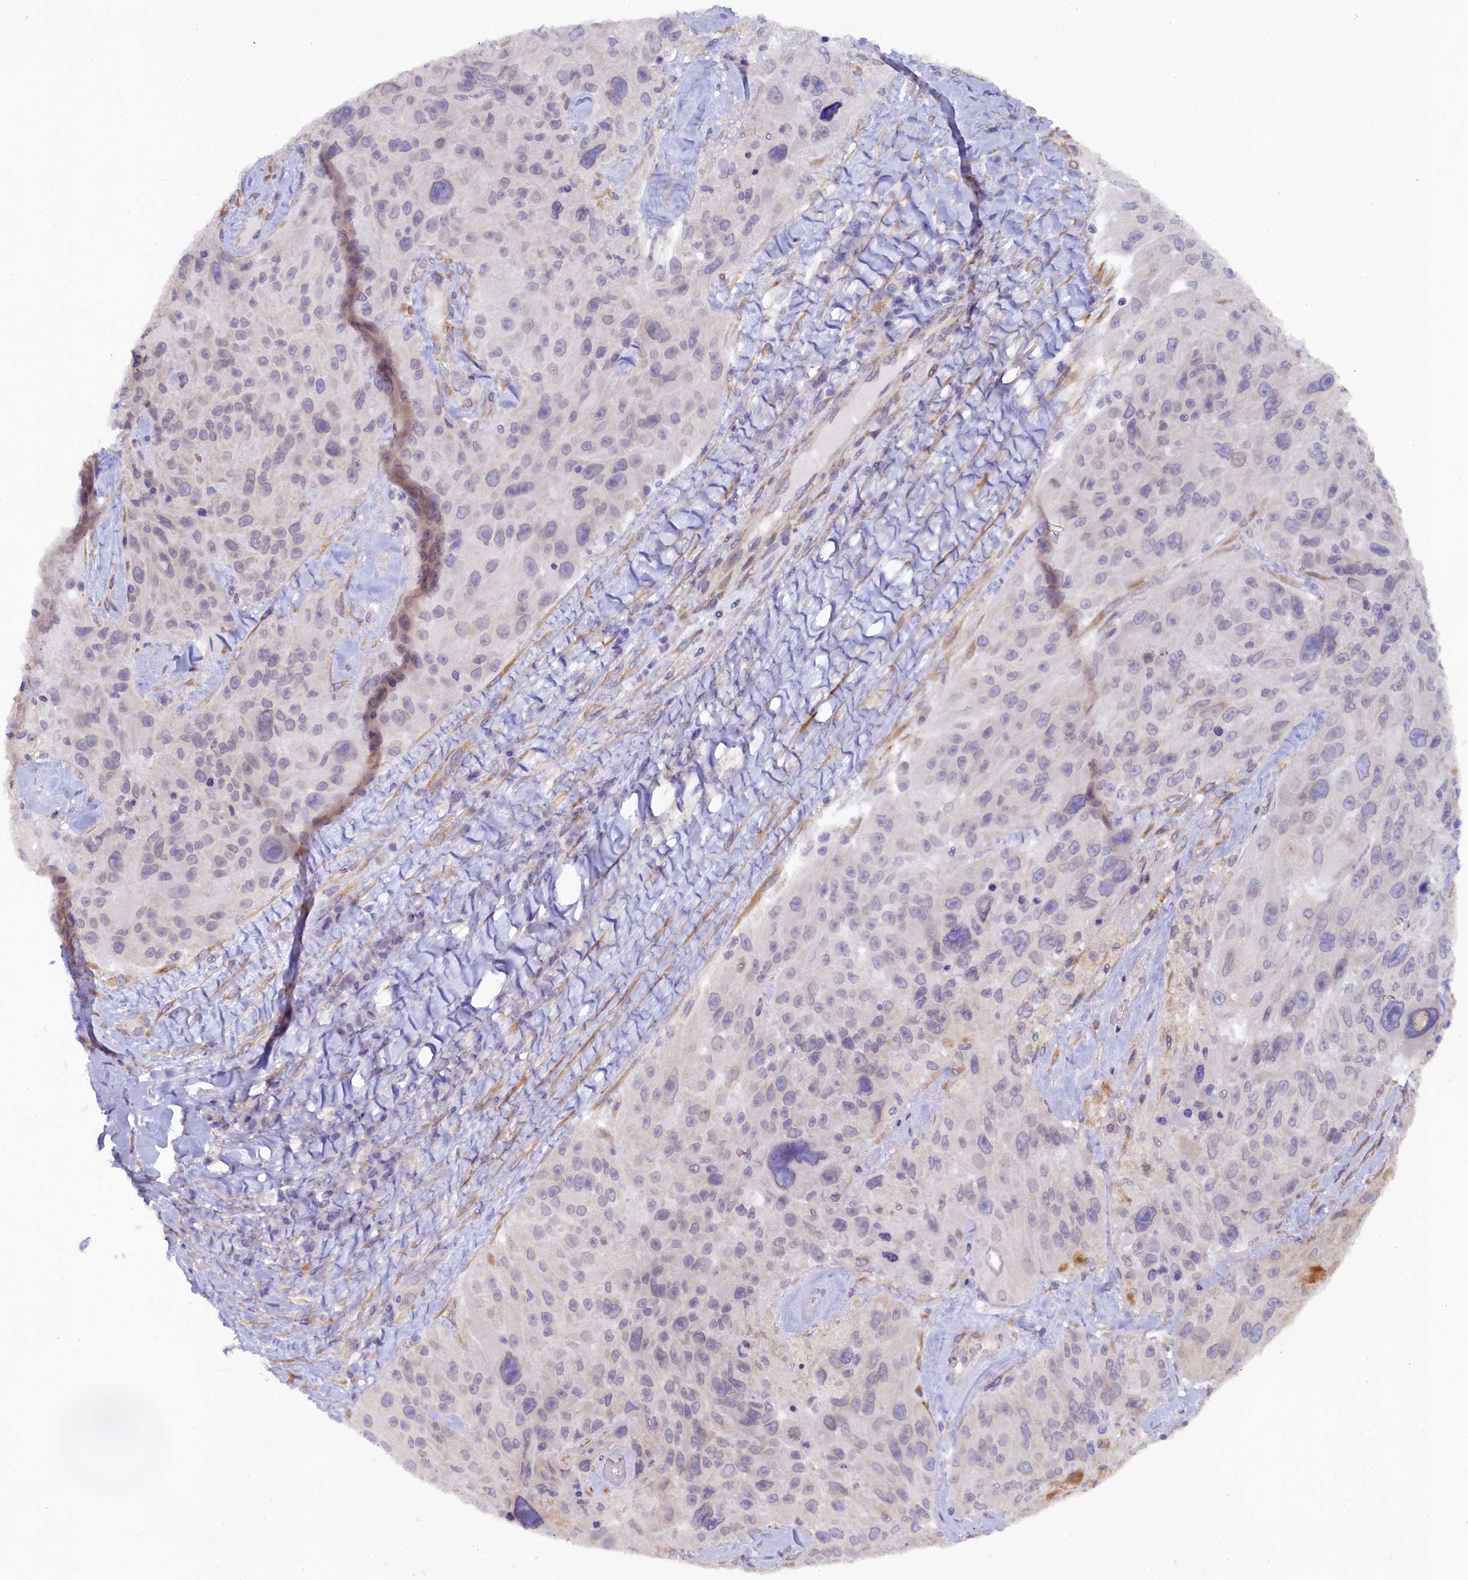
{"staining": {"intensity": "negative", "quantity": "none", "location": "none"}, "tissue": "melanoma", "cell_type": "Tumor cells", "image_type": "cancer", "snomed": [{"axis": "morphology", "description": "Malignant melanoma, Metastatic site"}, {"axis": "topography", "description": "Lymph node"}], "caption": "The image exhibits no staining of tumor cells in melanoma.", "gene": "POGLUT3", "patient": {"sex": "male", "age": 62}}